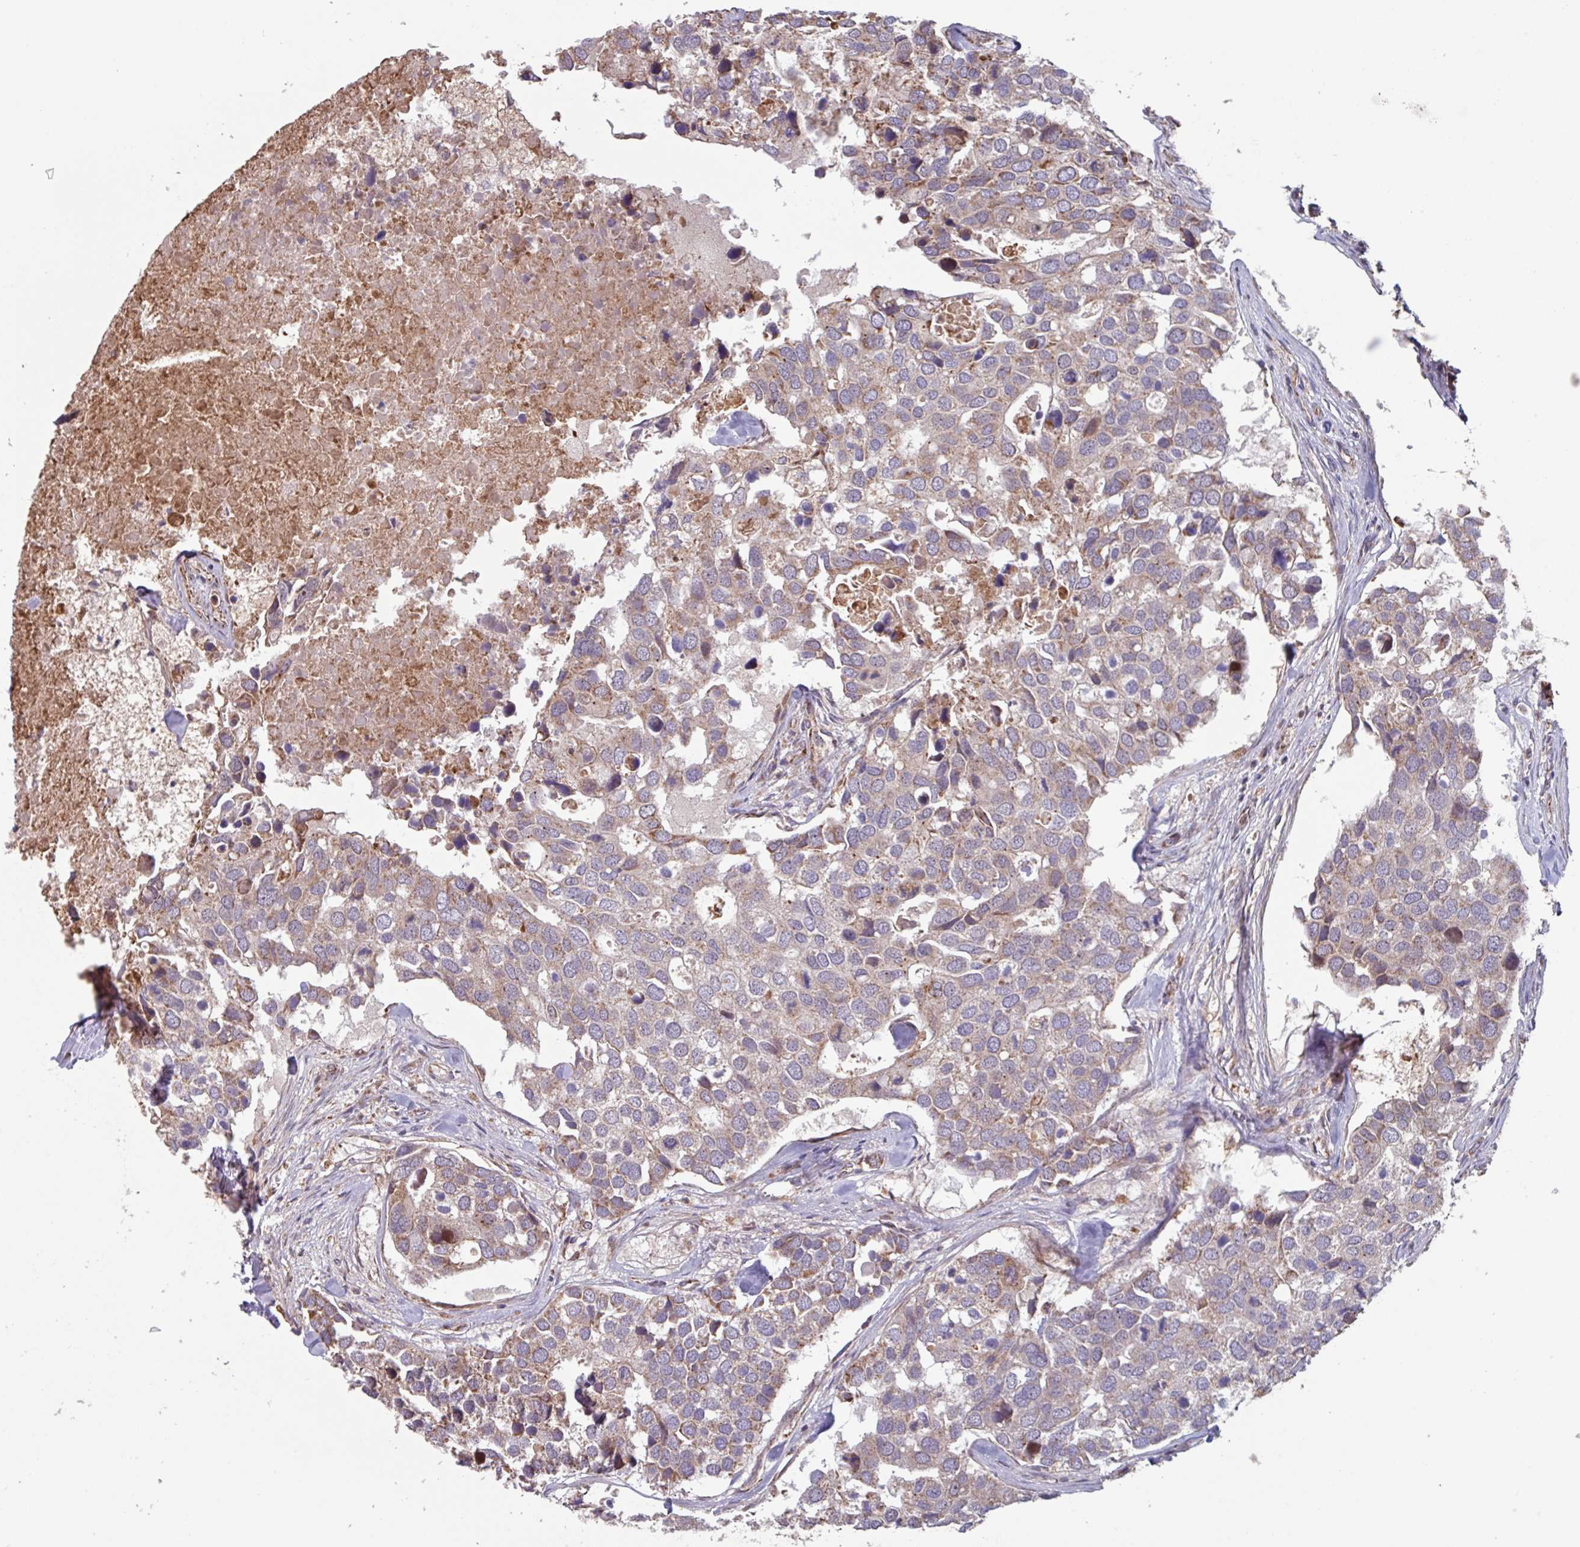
{"staining": {"intensity": "moderate", "quantity": "<25%", "location": "cytoplasmic/membranous"}, "tissue": "breast cancer", "cell_type": "Tumor cells", "image_type": "cancer", "snomed": [{"axis": "morphology", "description": "Duct carcinoma"}, {"axis": "topography", "description": "Breast"}], "caption": "High-power microscopy captured an immunohistochemistry (IHC) histopathology image of infiltrating ductal carcinoma (breast), revealing moderate cytoplasmic/membranous expression in approximately <25% of tumor cells.", "gene": "COX7C", "patient": {"sex": "female", "age": 83}}